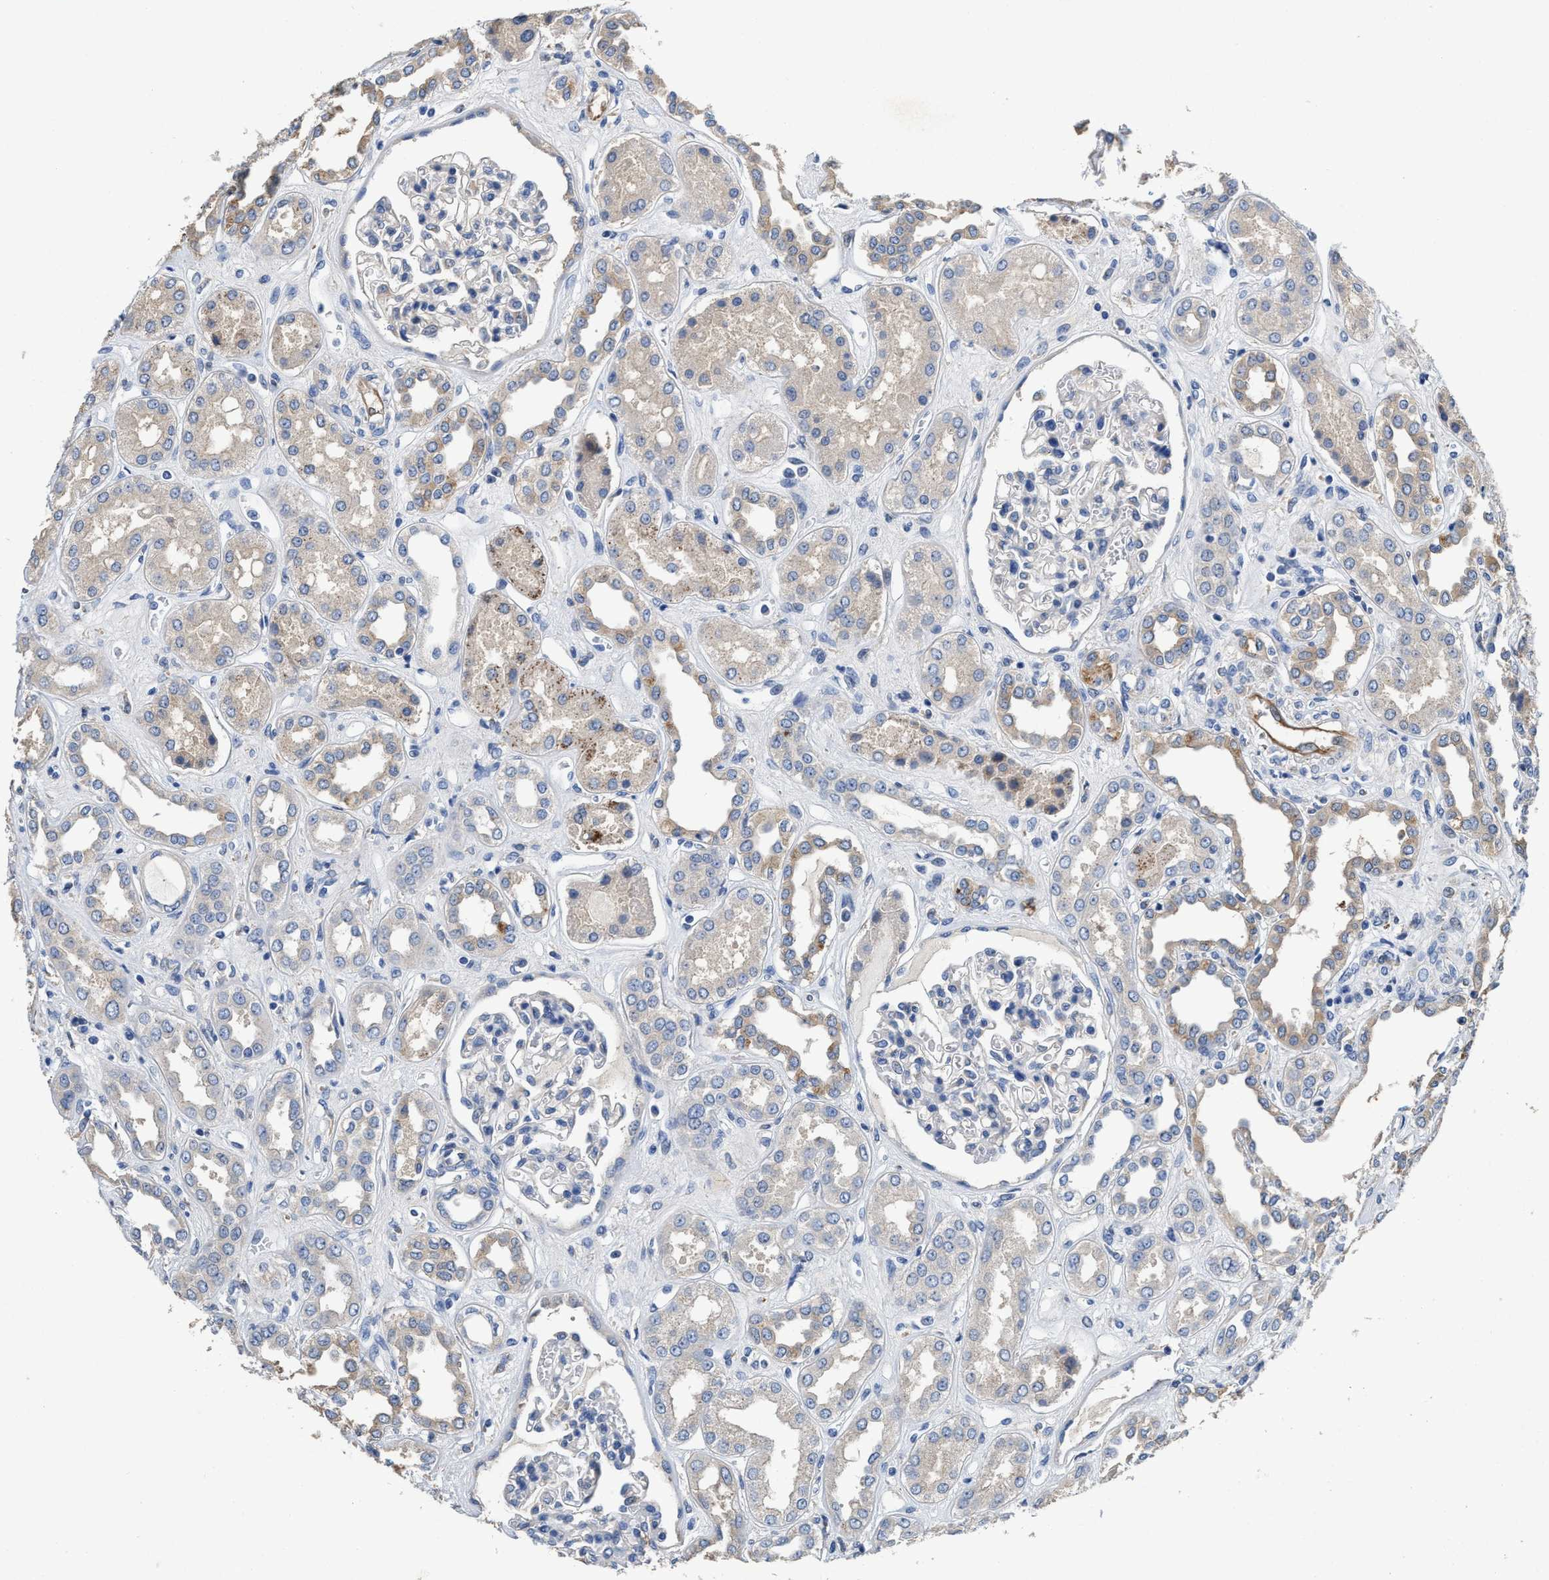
{"staining": {"intensity": "negative", "quantity": "none", "location": "none"}, "tissue": "kidney", "cell_type": "Cells in glomeruli", "image_type": "normal", "snomed": [{"axis": "morphology", "description": "Normal tissue, NOS"}, {"axis": "topography", "description": "Kidney"}], "caption": "A high-resolution image shows IHC staining of benign kidney, which demonstrates no significant positivity in cells in glomeruli. (DAB immunohistochemistry visualized using brightfield microscopy, high magnification).", "gene": "PEG10", "patient": {"sex": "male", "age": 59}}